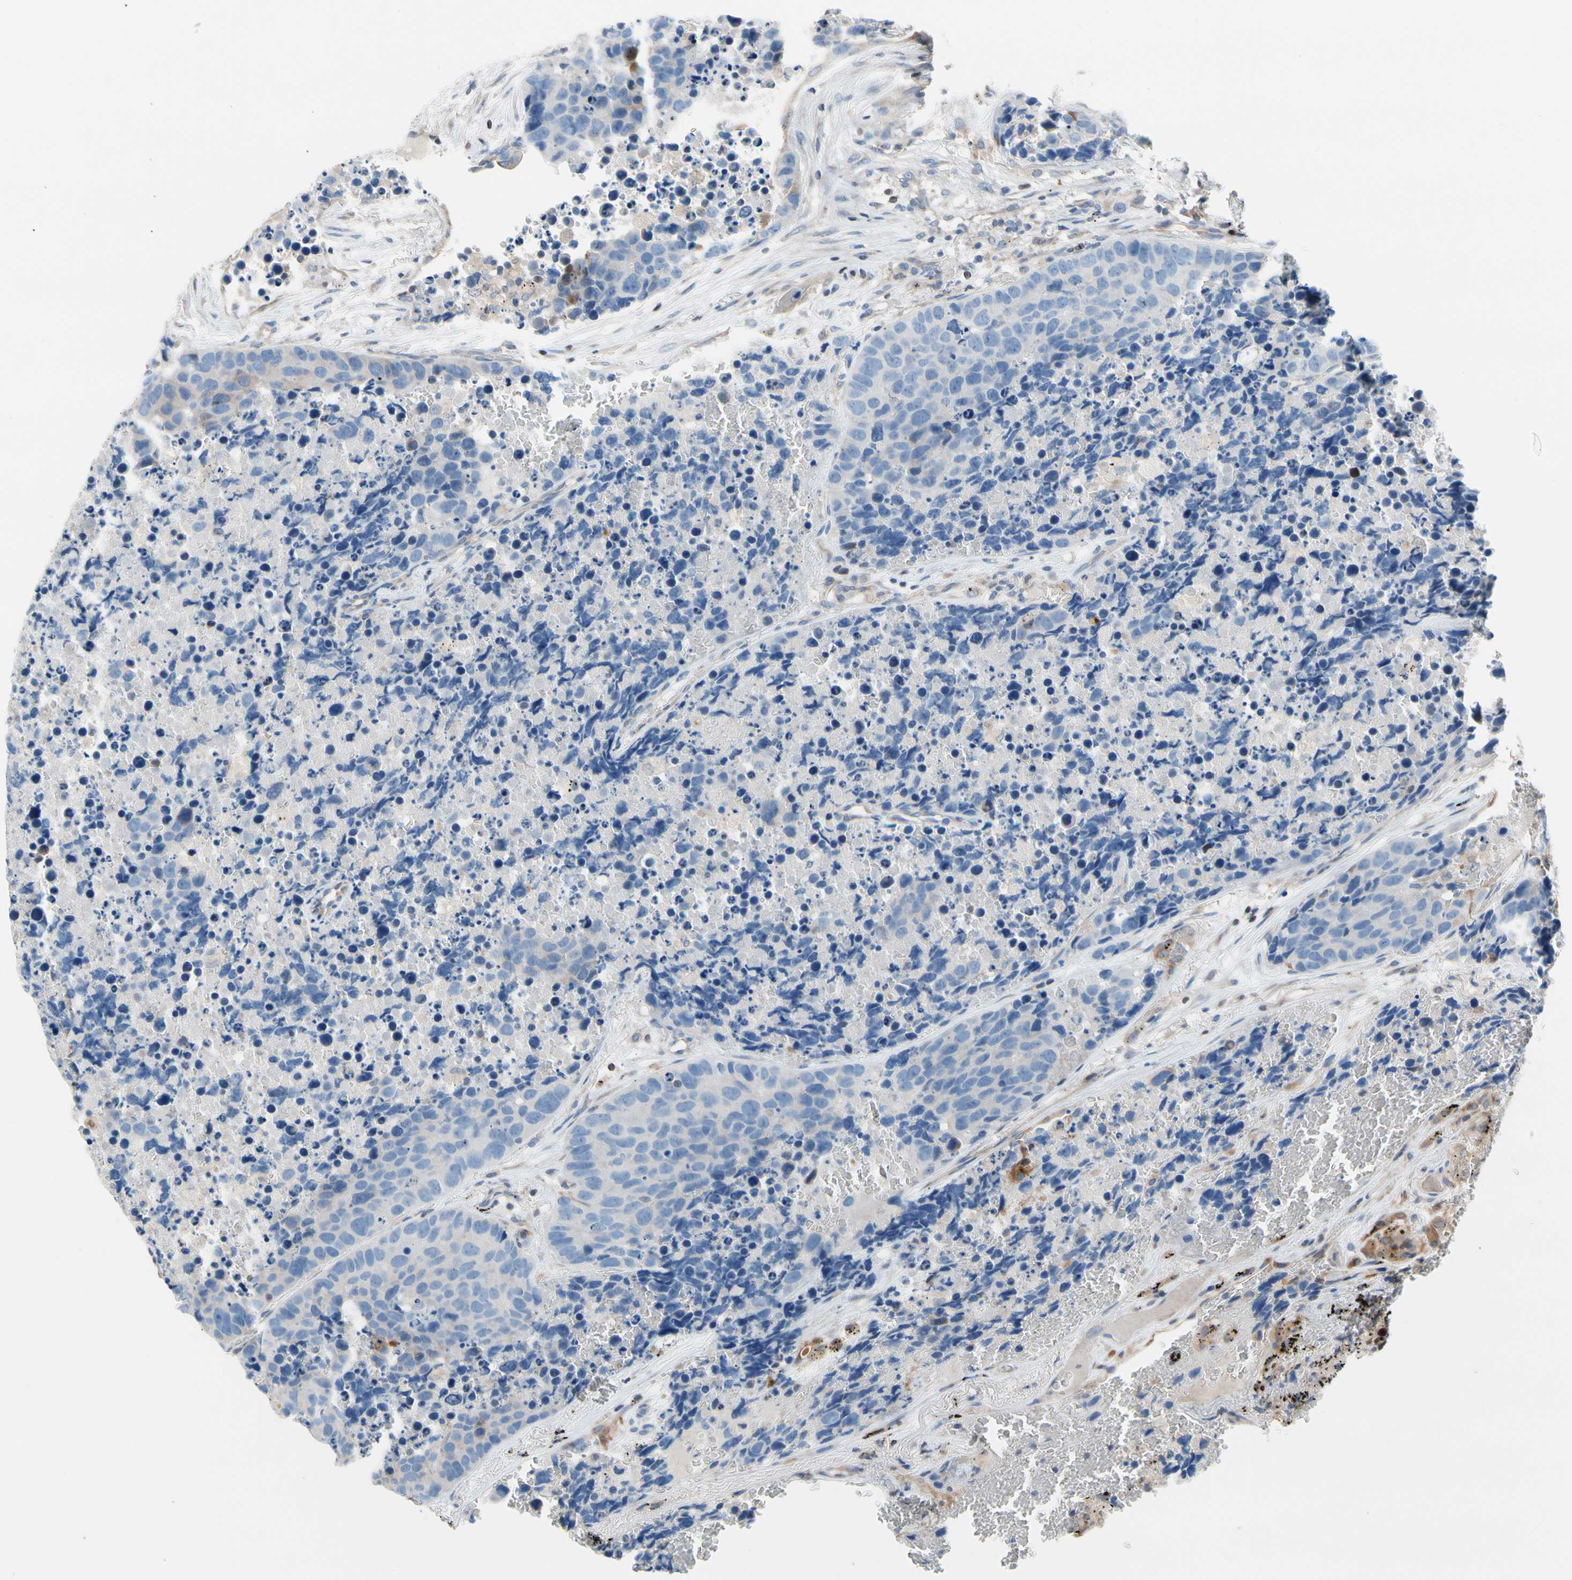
{"staining": {"intensity": "negative", "quantity": "none", "location": "none"}, "tissue": "carcinoid", "cell_type": "Tumor cells", "image_type": "cancer", "snomed": [{"axis": "morphology", "description": "Carcinoid, malignant, NOS"}, {"axis": "topography", "description": "Lung"}], "caption": "Tumor cells are negative for brown protein staining in malignant carcinoid.", "gene": "MAP3K3", "patient": {"sex": "male", "age": 60}}